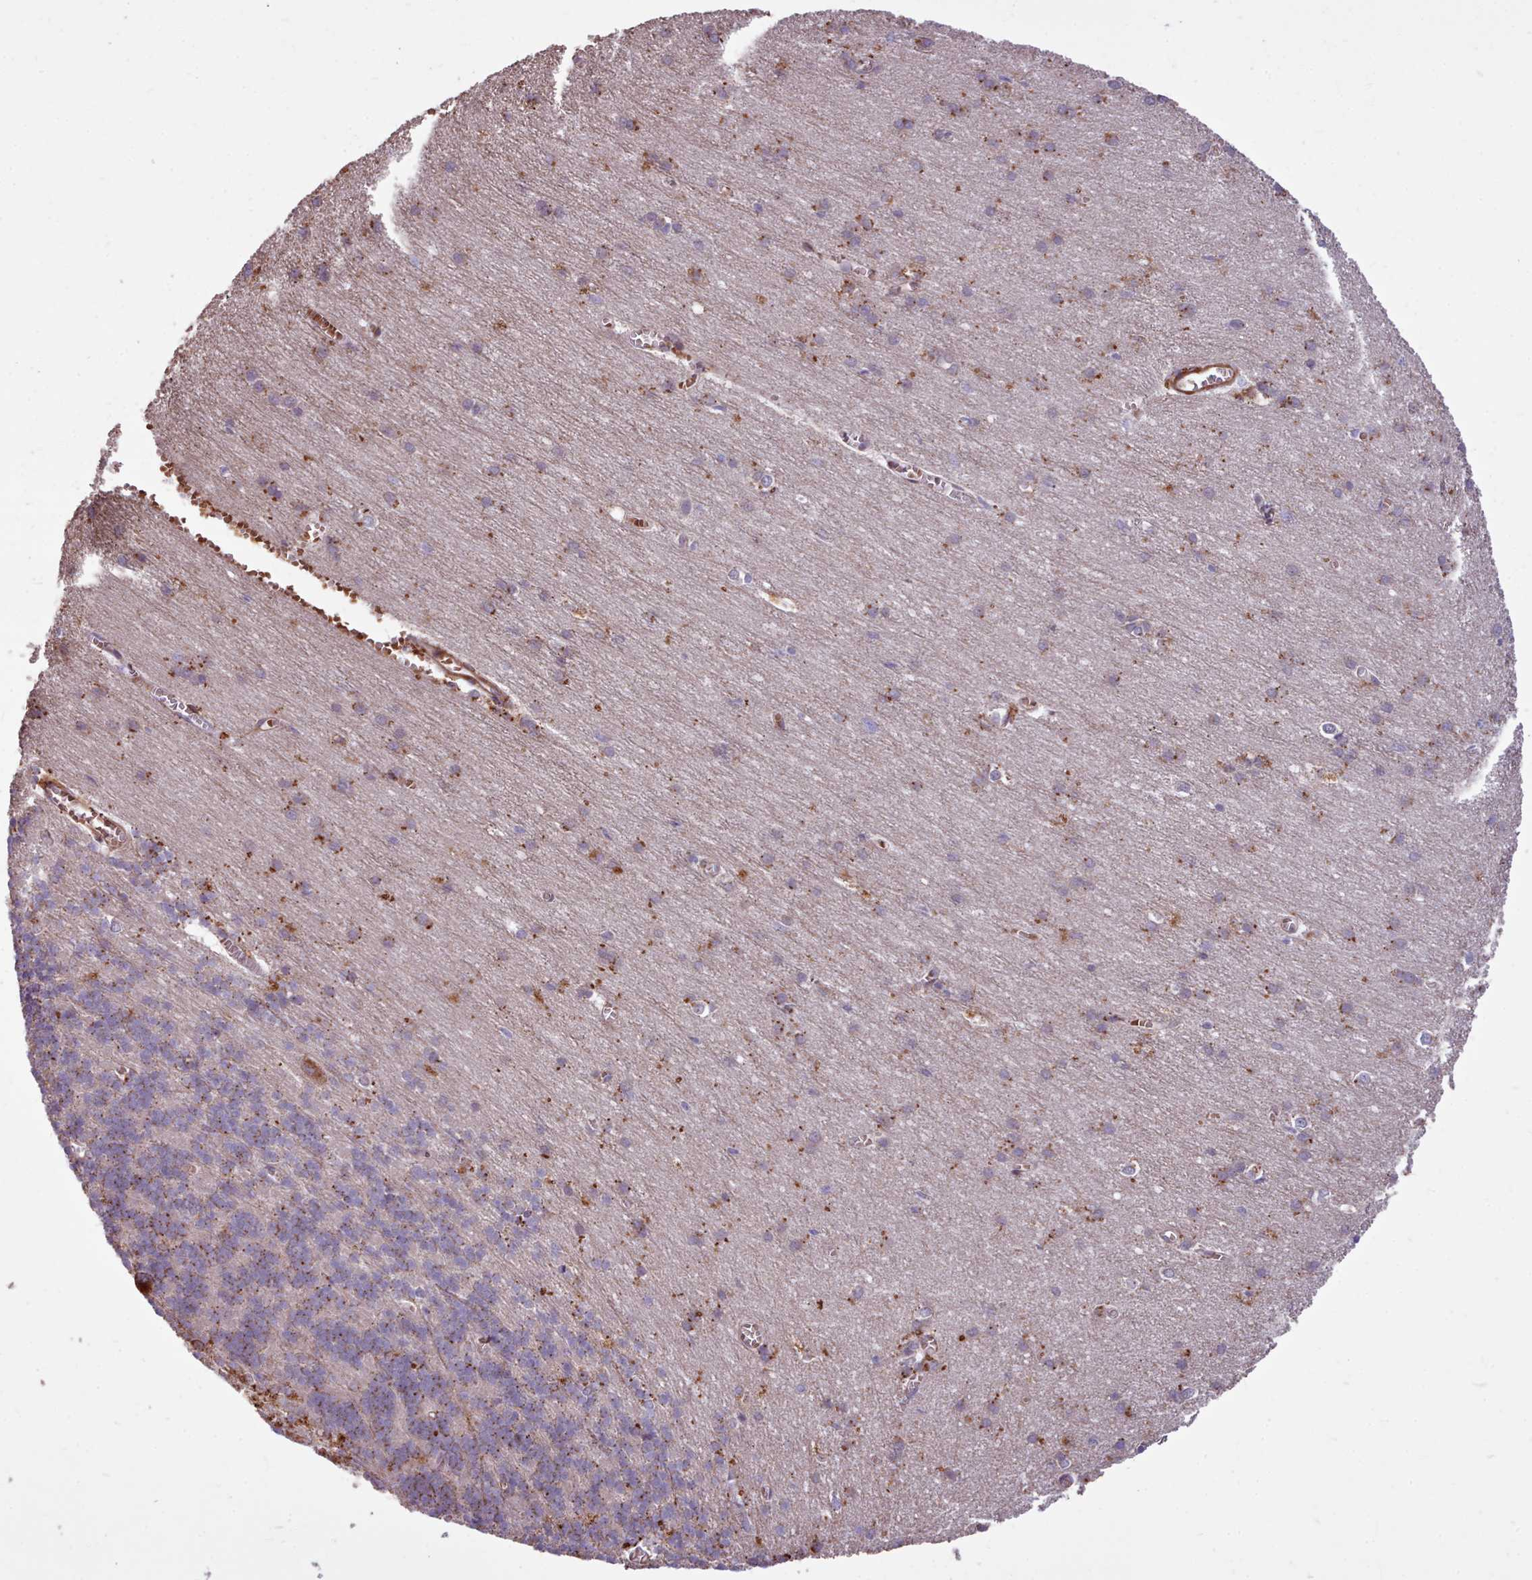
{"staining": {"intensity": "moderate", "quantity": "<25%", "location": "cytoplasmic/membranous"}, "tissue": "cerebellum", "cell_type": "Cells in granular layer", "image_type": "normal", "snomed": [{"axis": "morphology", "description": "Normal tissue, NOS"}, {"axis": "topography", "description": "Cerebellum"}], "caption": "Protein analysis of normal cerebellum demonstrates moderate cytoplasmic/membranous staining in about <25% of cells in granular layer.", "gene": "PACSIN3", "patient": {"sex": "male", "age": 37}}